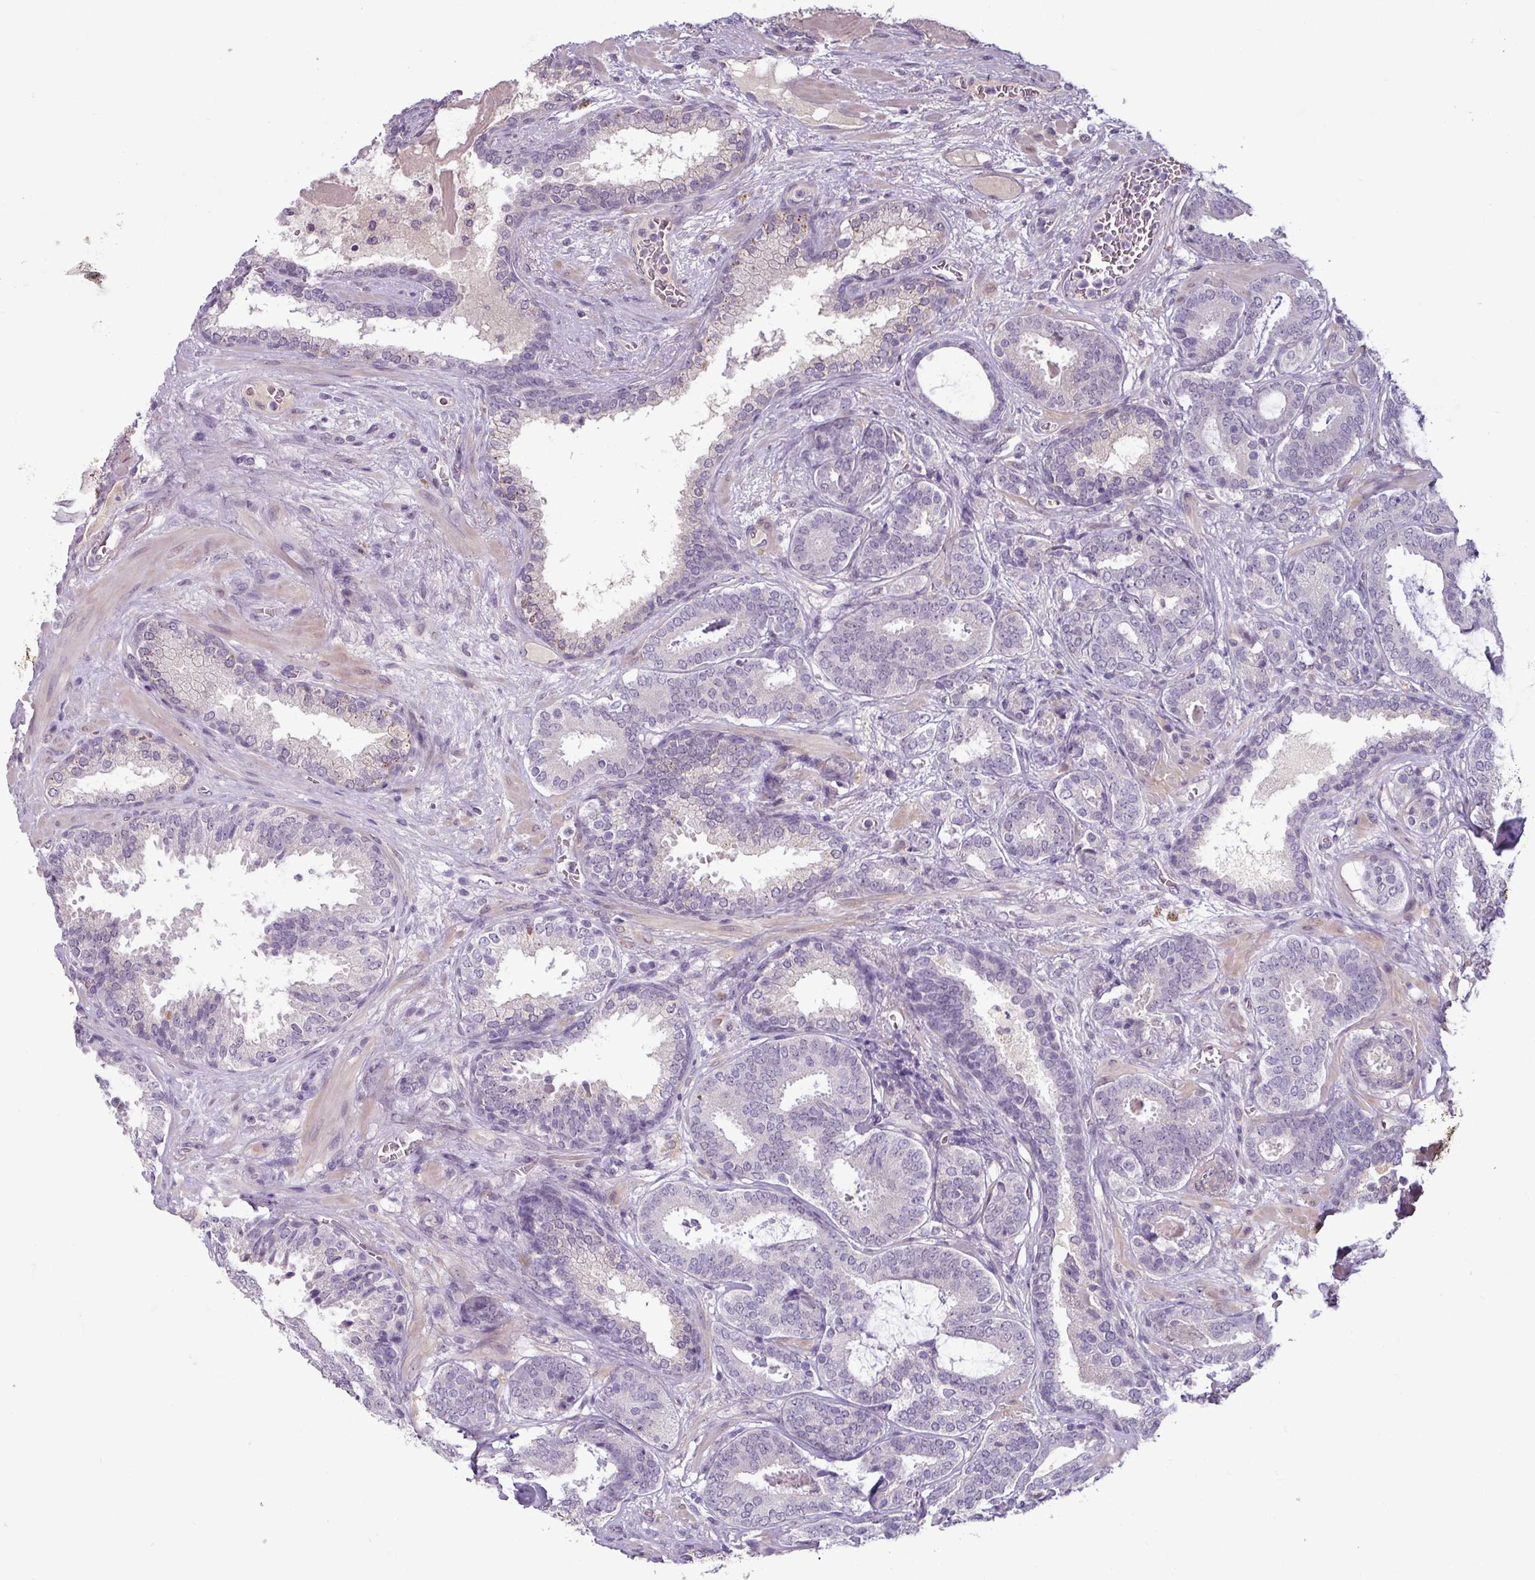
{"staining": {"intensity": "negative", "quantity": "none", "location": "none"}, "tissue": "prostate cancer", "cell_type": "Tumor cells", "image_type": "cancer", "snomed": [{"axis": "morphology", "description": "Adenocarcinoma, High grade"}, {"axis": "topography", "description": "Prostate"}], "caption": "Tumor cells are negative for protein expression in human prostate cancer (high-grade adenocarcinoma). The staining was performed using DAB to visualize the protein expression in brown, while the nuclei were stained in blue with hematoxylin (Magnification: 20x).", "gene": "UVSSA", "patient": {"sex": "male", "age": 65}}